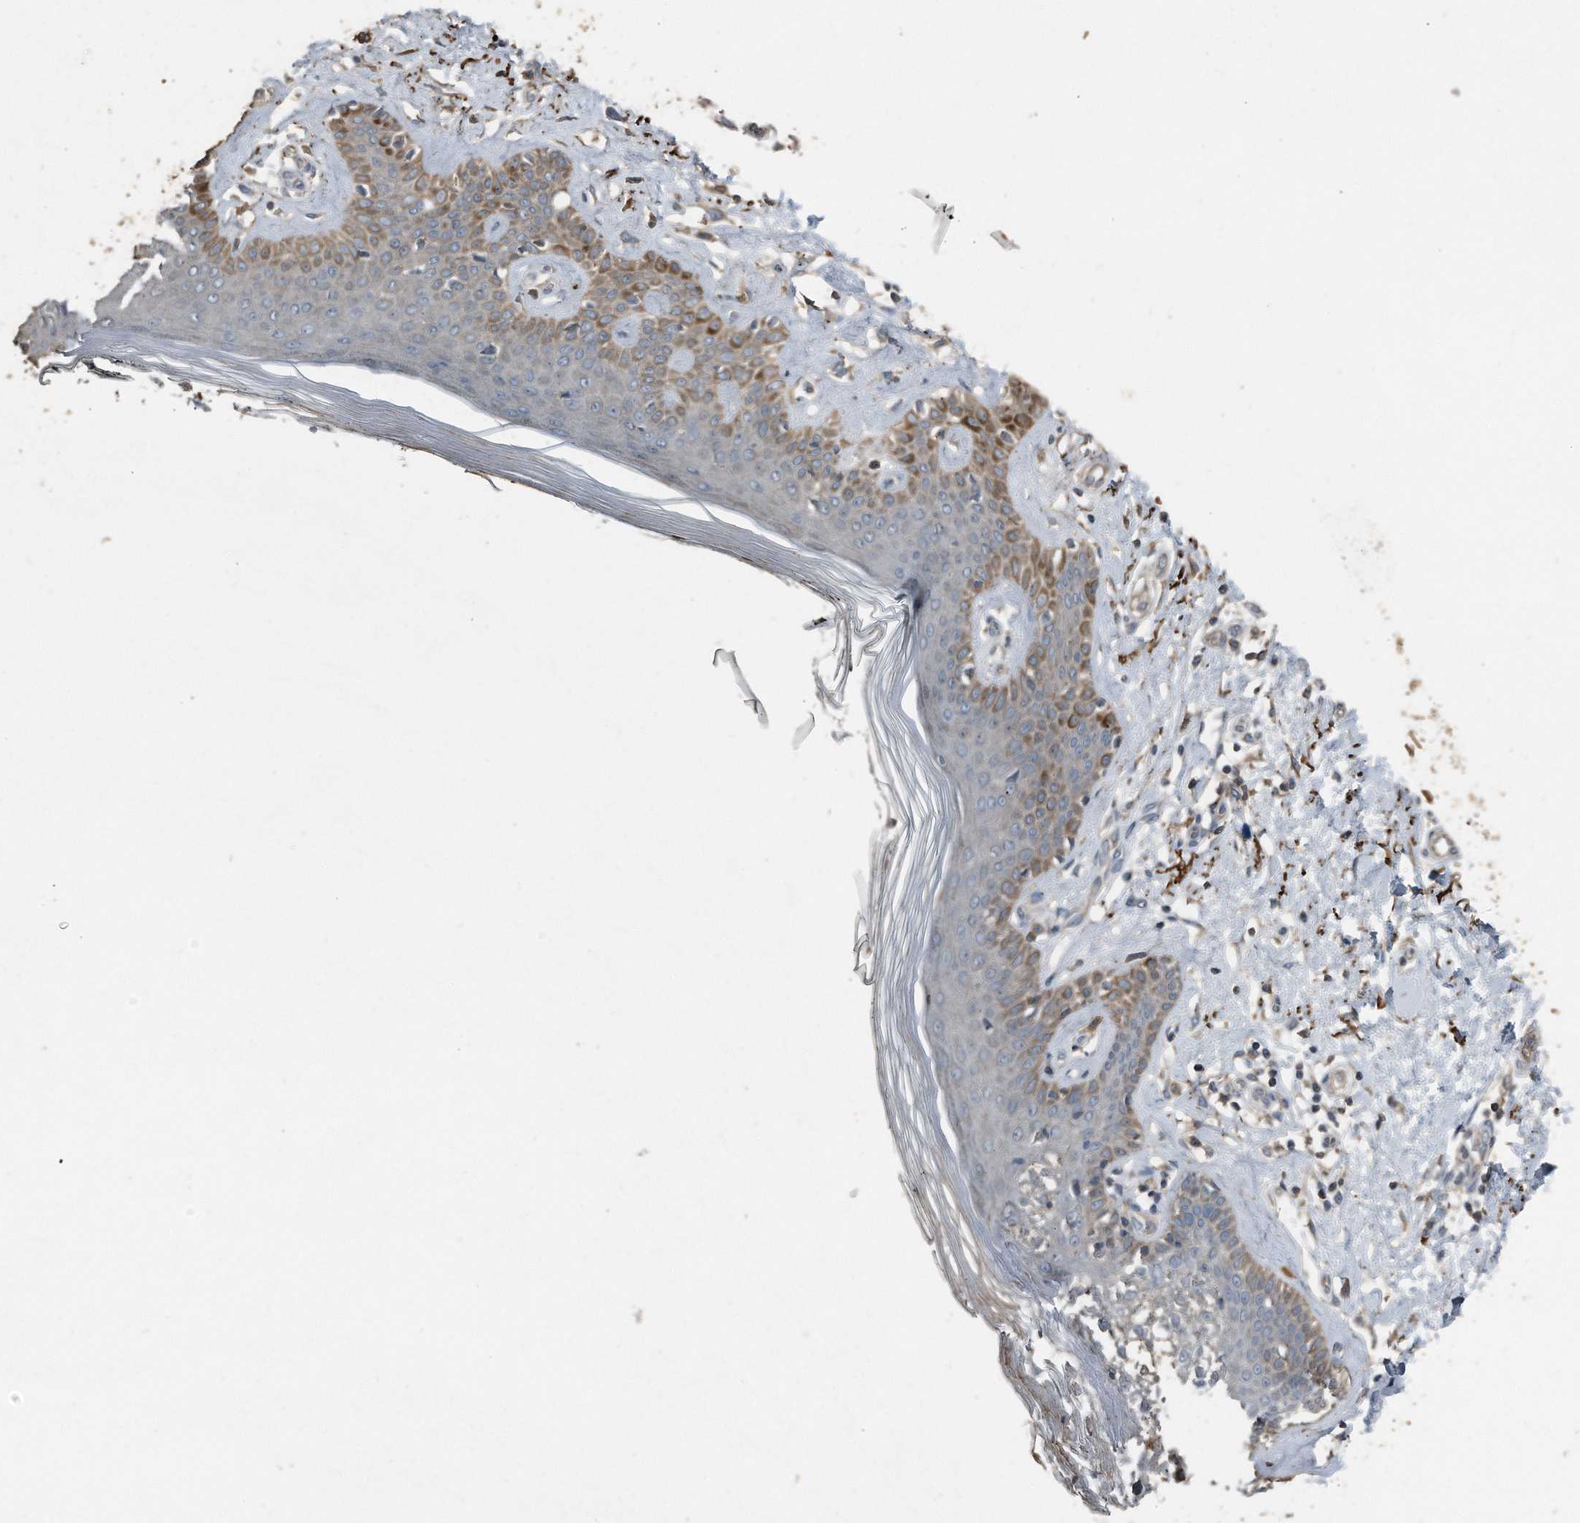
{"staining": {"intensity": "negative", "quantity": "none", "location": "none"}, "tissue": "skin", "cell_type": "Fibroblasts", "image_type": "normal", "snomed": [{"axis": "morphology", "description": "Normal tissue, NOS"}, {"axis": "topography", "description": "Skin"}], "caption": "Fibroblasts are negative for brown protein staining in benign skin. (Brightfield microscopy of DAB immunohistochemistry at high magnification).", "gene": "C9", "patient": {"sex": "female", "age": 64}}